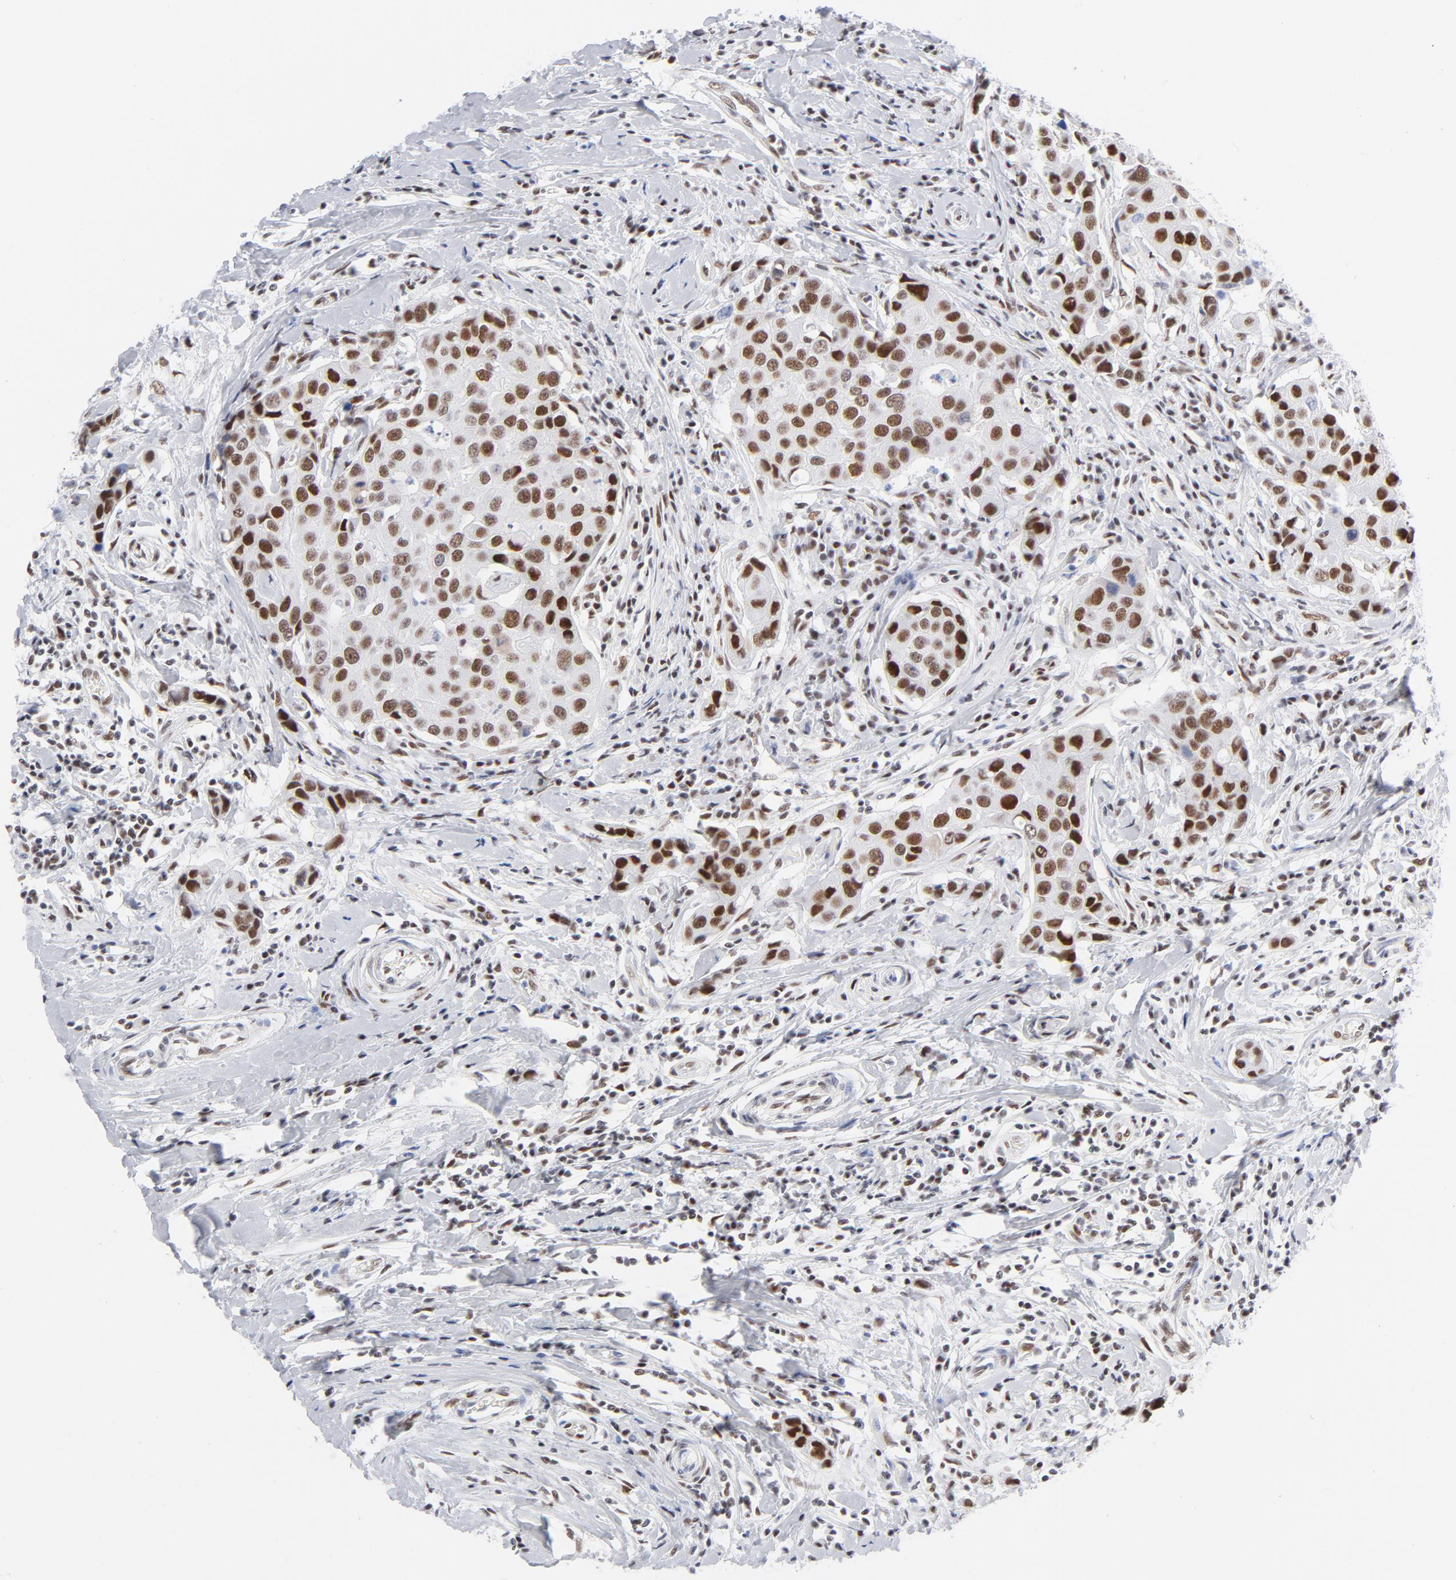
{"staining": {"intensity": "moderate", "quantity": ">75%", "location": "nuclear"}, "tissue": "breast cancer", "cell_type": "Tumor cells", "image_type": "cancer", "snomed": [{"axis": "morphology", "description": "Duct carcinoma"}, {"axis": "topography", "description": "Breast"}], "caption": "Approximately >75% of tumor cells in human breast cancer exhibit moderate nuclear protein positivity as visualized by brown immunohistochemical staining.", "gene": "ATF2", "patient": {"sex": "female", "age": 27}}